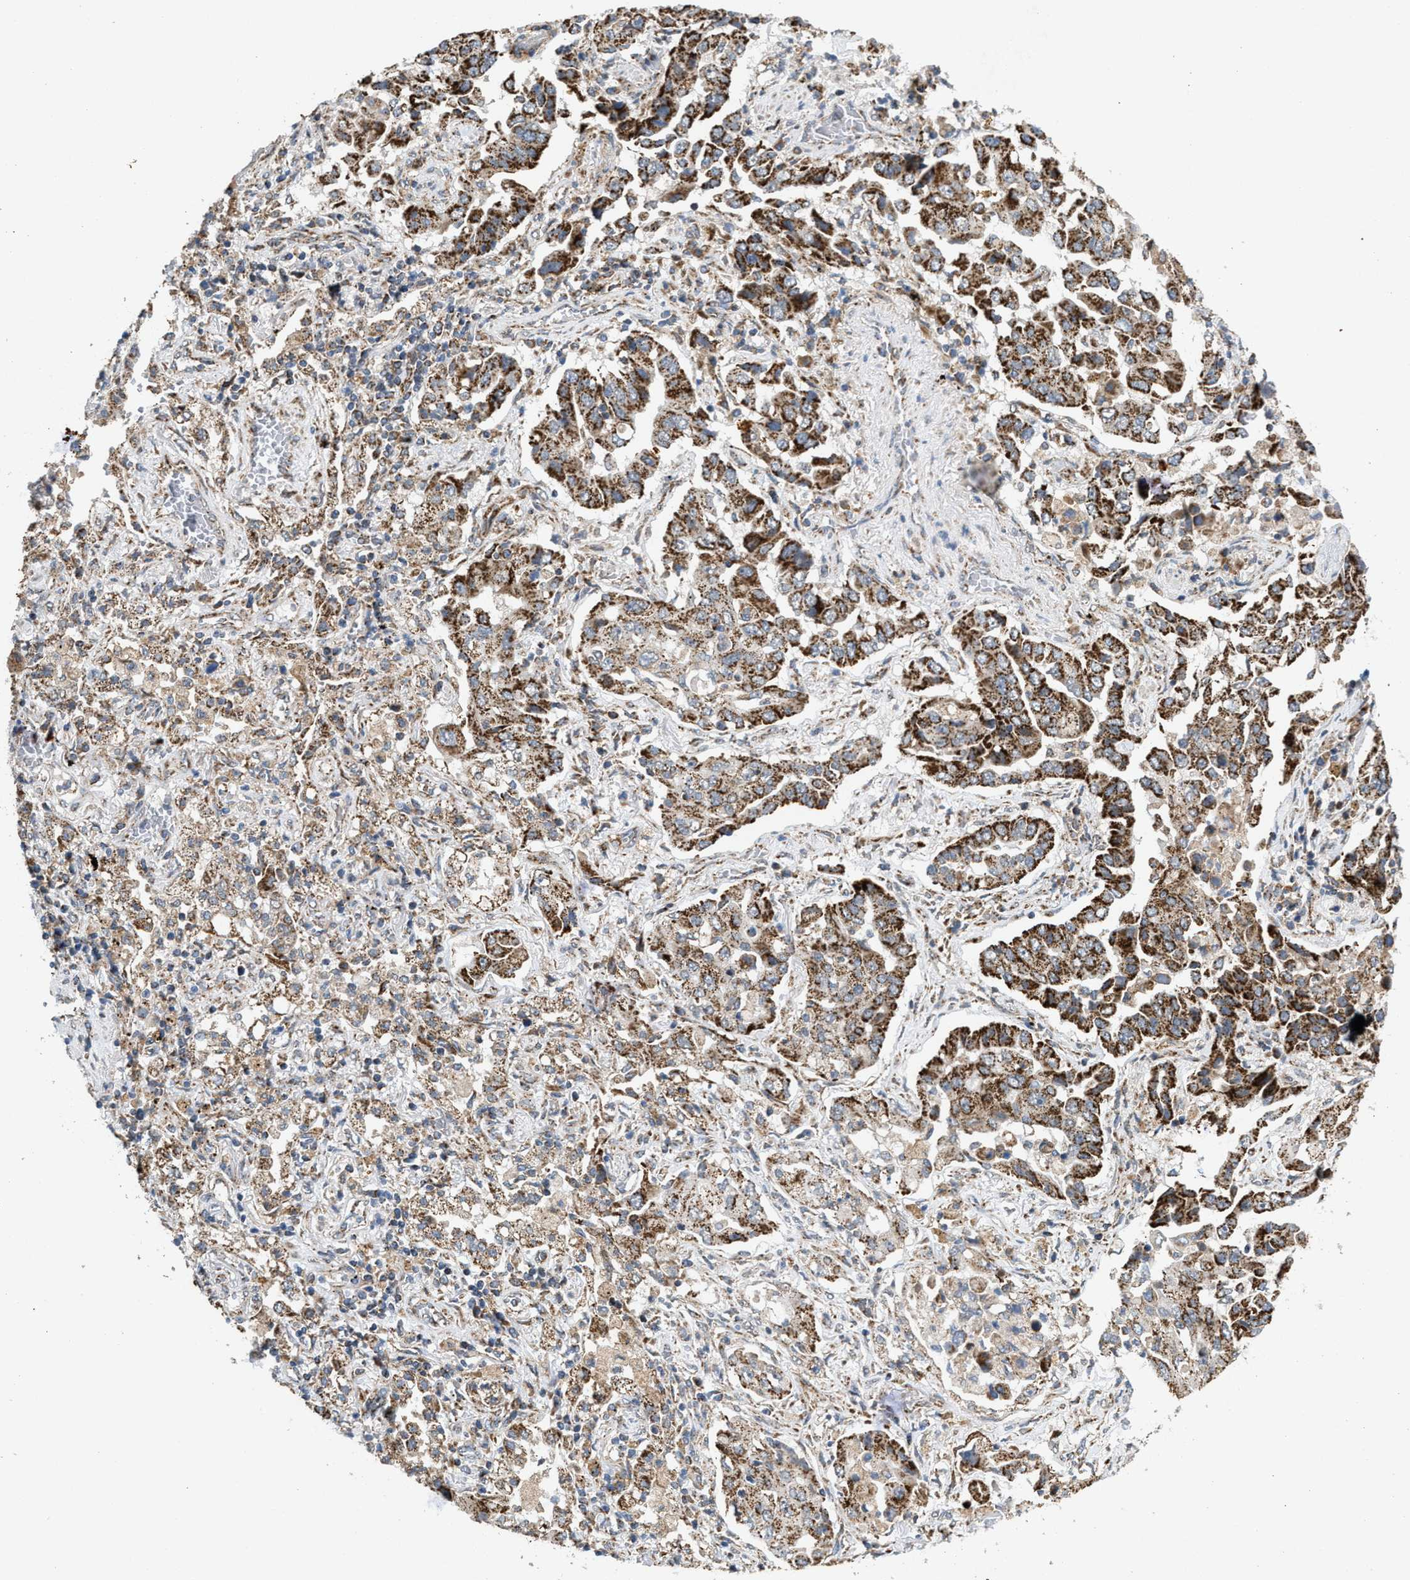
{"staining": {"intensity": "strong", "quantity": "25%-75%", "location": "cytoplasmic/membranous"}, "tissue": "lung cancer", "cell_type": "Tumor cells", "image_type": "cancer", "snomed": [{"axis": "morphology", "description": "Adenocarcinoma, NOS"}, {"axis": "topography", "description": "Lung"}], "caption": "Protein positivity by immunohistochemistry demonstrates strong cytoplasmic/membranous positivity in approximately 25%-75% of tumor cells in lung cancer (adenocarcinoma).", "gene": "TACO1", "patient": {"sex": "female", "age": 65}}